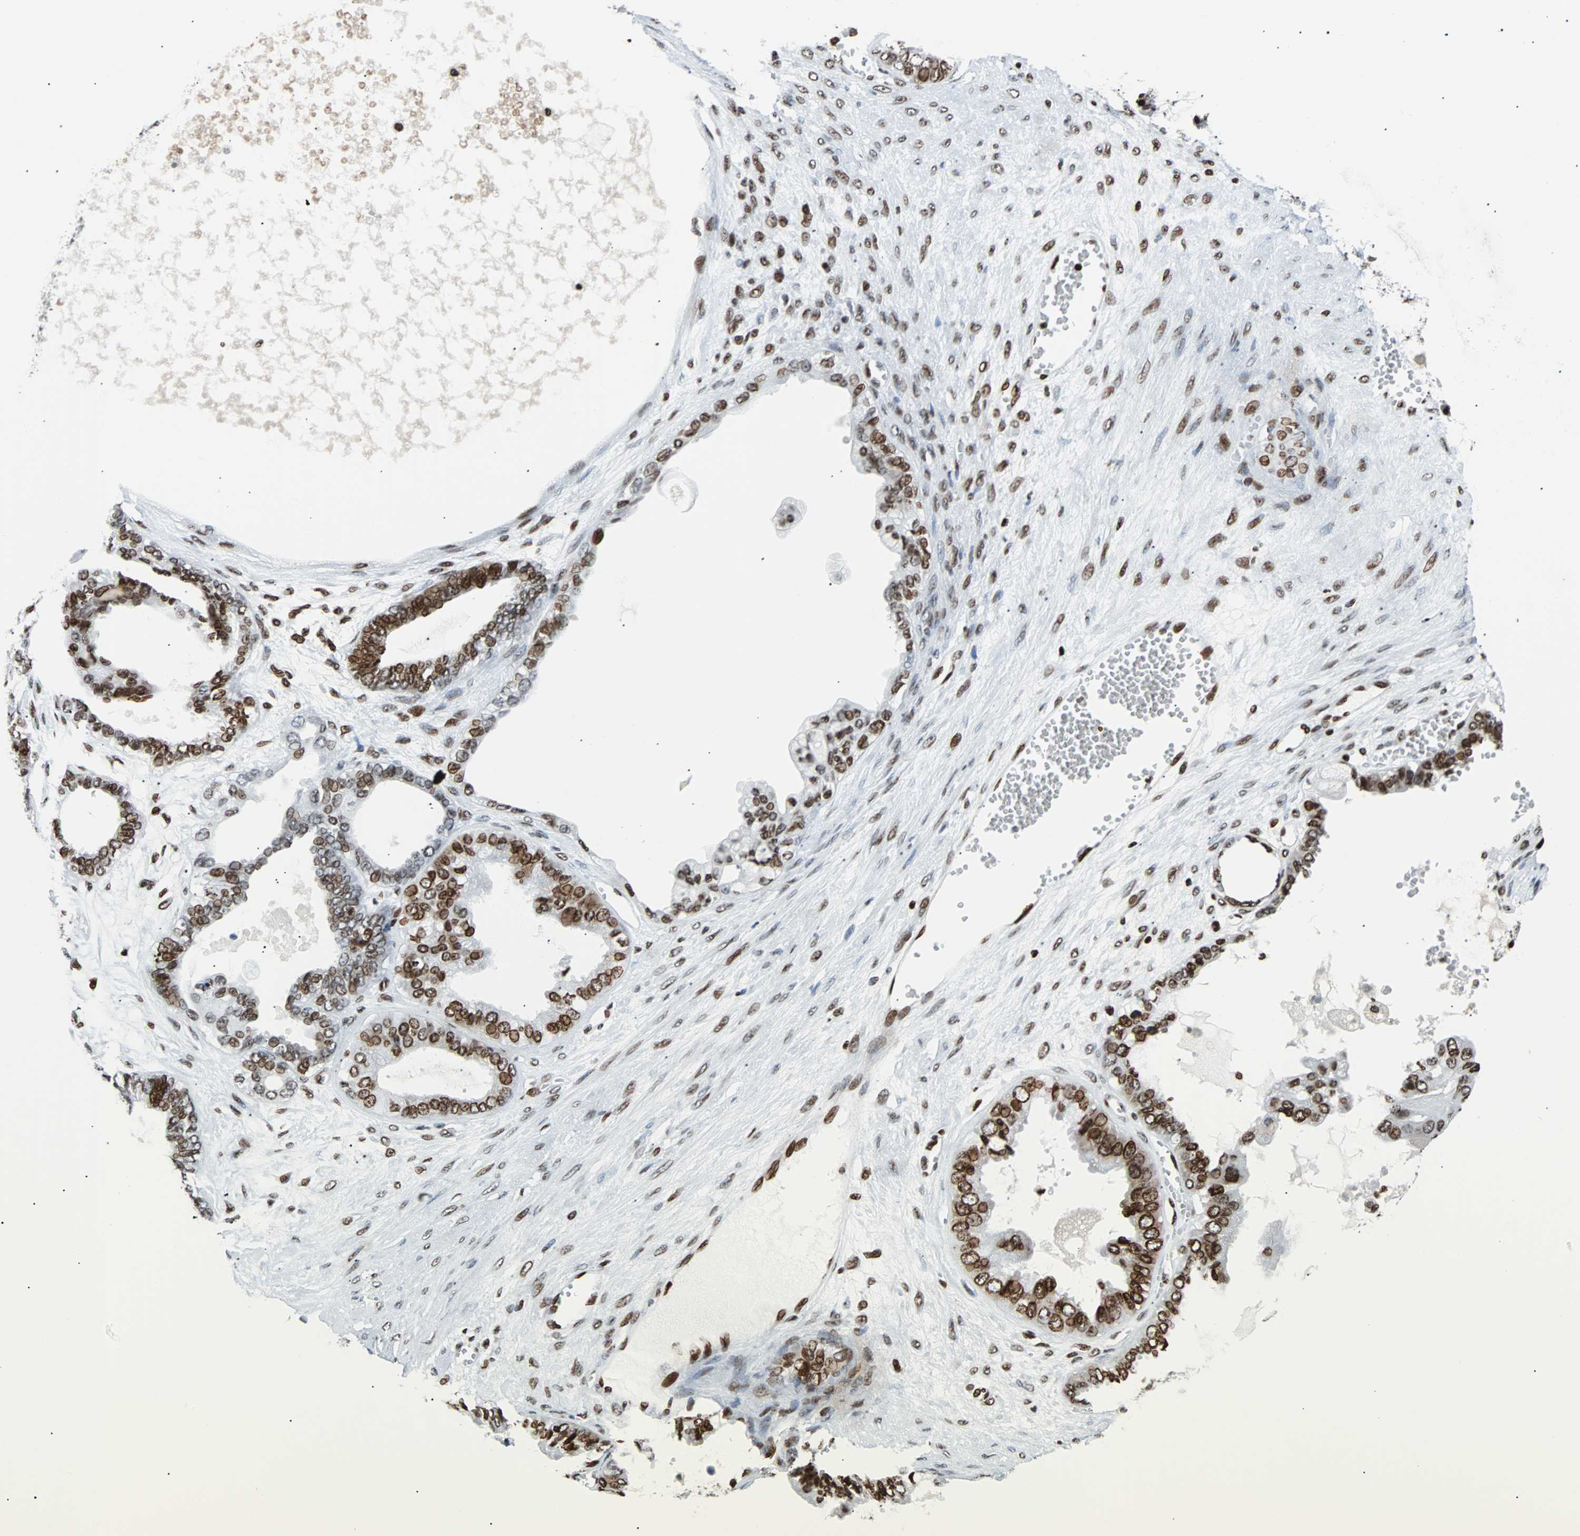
{"staining": {"intensity": "moderate", "quantity": "25%-75%", "location": "nuclear"}, "tissue": "ovarian cancer", "cell_type": "Tumor cells", "image_type": "cancer", "snomed": [{"axis": "morphology", "description": "Carcinoma, NOS"}, {"axis": "morphology", "description": "Carcinoma, endometroid"}, {"axis": "topography", "description": "Ovary"}], "caption": "Ovarian cancer tissue shows moderate nuclear expression in about 25%-75% of tumor cells", "gene": "ZNF131", "patient": {"sex": "female", "age": 50}}